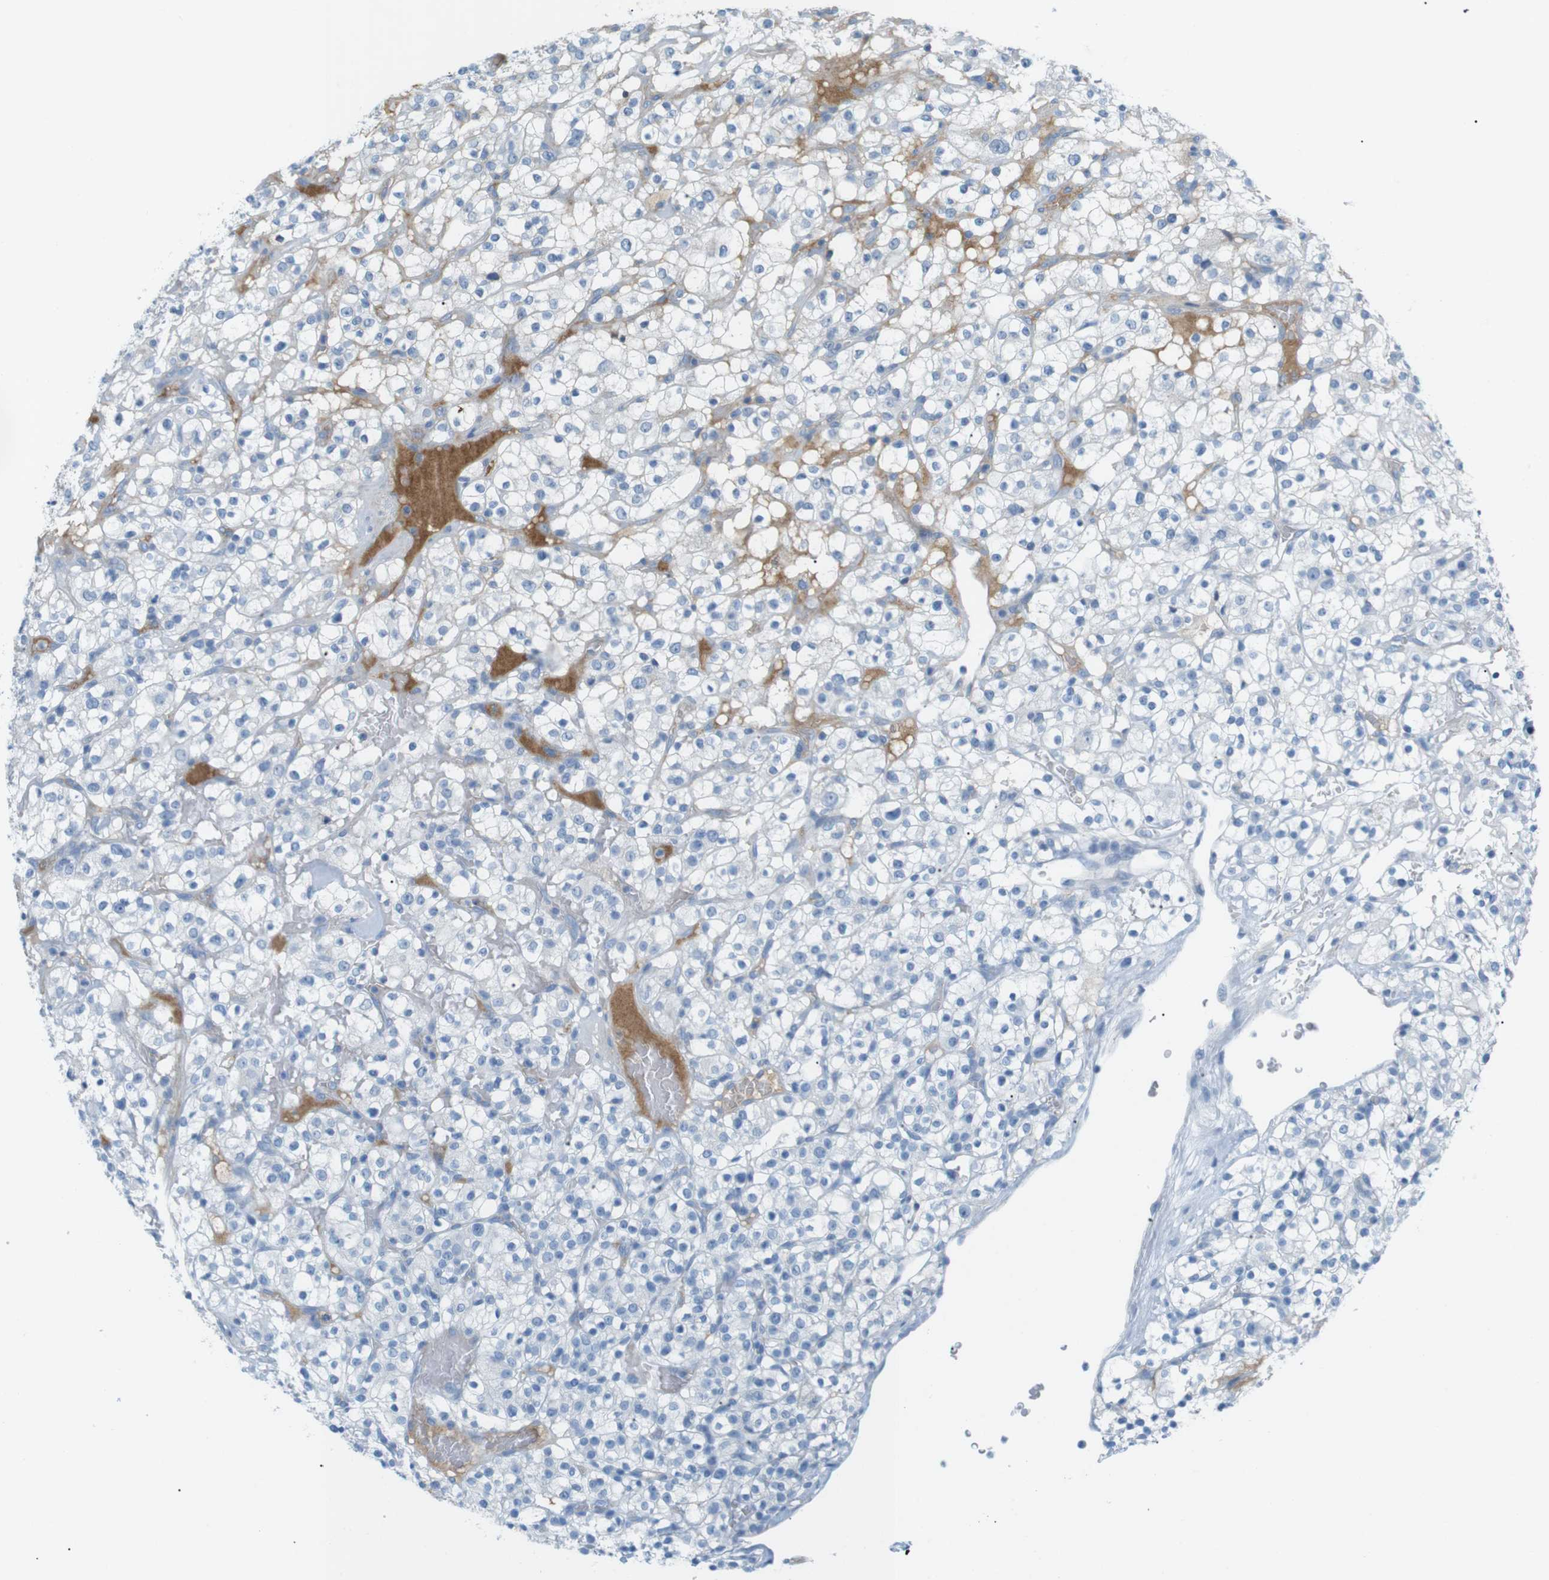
{"staining": {"intensity": "negative", "quantity": "none", "location": "none"}, "tissue": "renal cancer", "cell_type": "Tumor cells", "image_type": "cancer", "snomed": [{"axis": "morphology", "description": "Normal tissue, NOS"}, {"axis": "morphology", "description": "Adenocarcinoma, NOS"}, {"axis": "topography", "description": "Kidney"}], "caption": "A high-resolution photomicrograph shows immunohistochemistry staining of renal adenocarcinoma, which displays no significant positivity in tumor cells.", "gene": "AZGP1", "patient": {"sex": "female", "age": 72}}